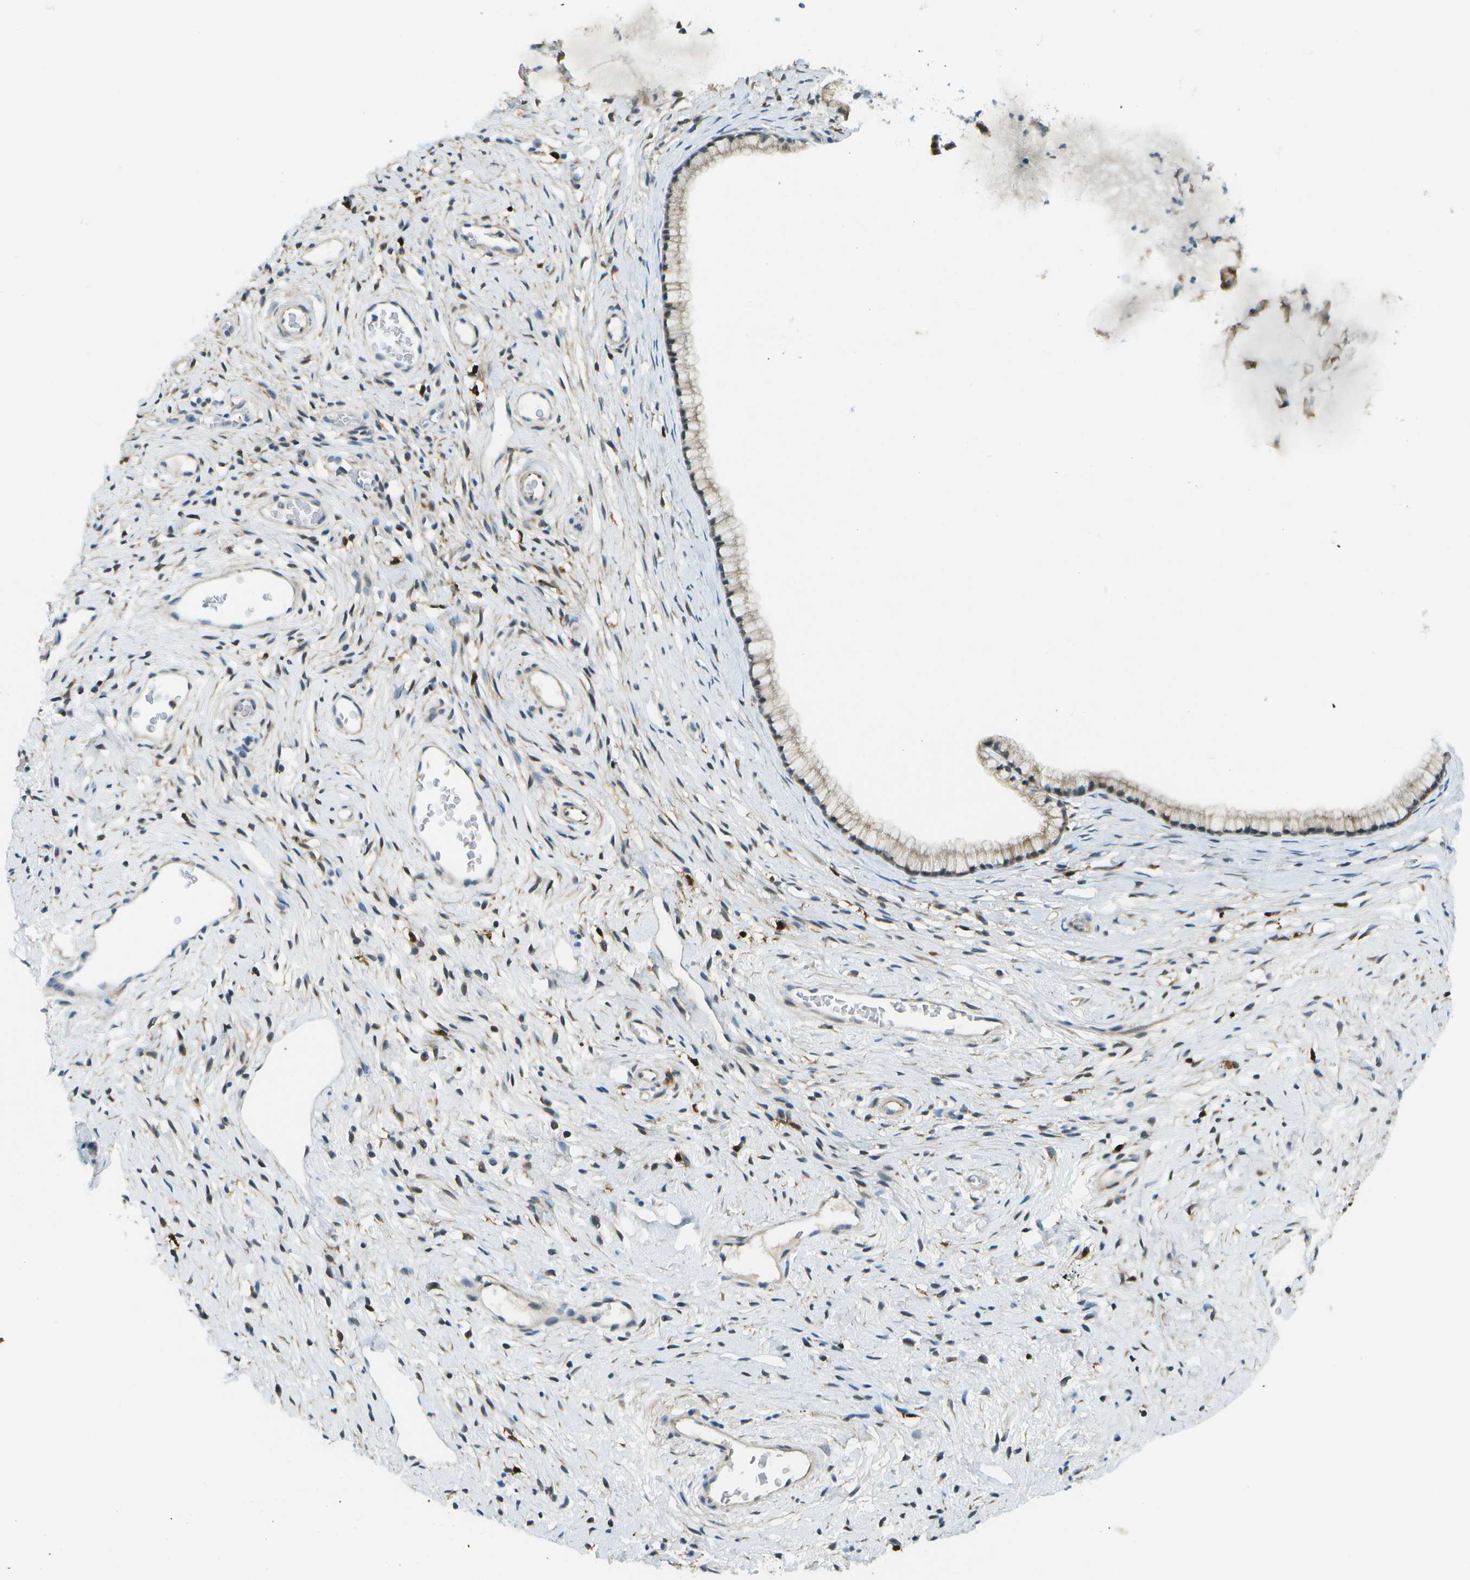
{"staining": {"intensity": "weak", "quantity": ">75%", "location": "cytoplasmic/membranous"}, "tissue": "cervix", "cell_type": "Glandular cells", "image_type": "normal", "snomed": [{"axis": "morphology", "description": "Normal tissue, NOS"}, {"axis": "topography", "description": "Cervix"}], "caption": "Immunohistochemistry (IHC) image of unremarkable human cervix stained for a protein (brown), which demonstrates low levels of weak cytoplasmic/membranous expression in about >75% of glandular cells.", "gene": "CDH23", "patient": {"sex": "female", "age": 77}}